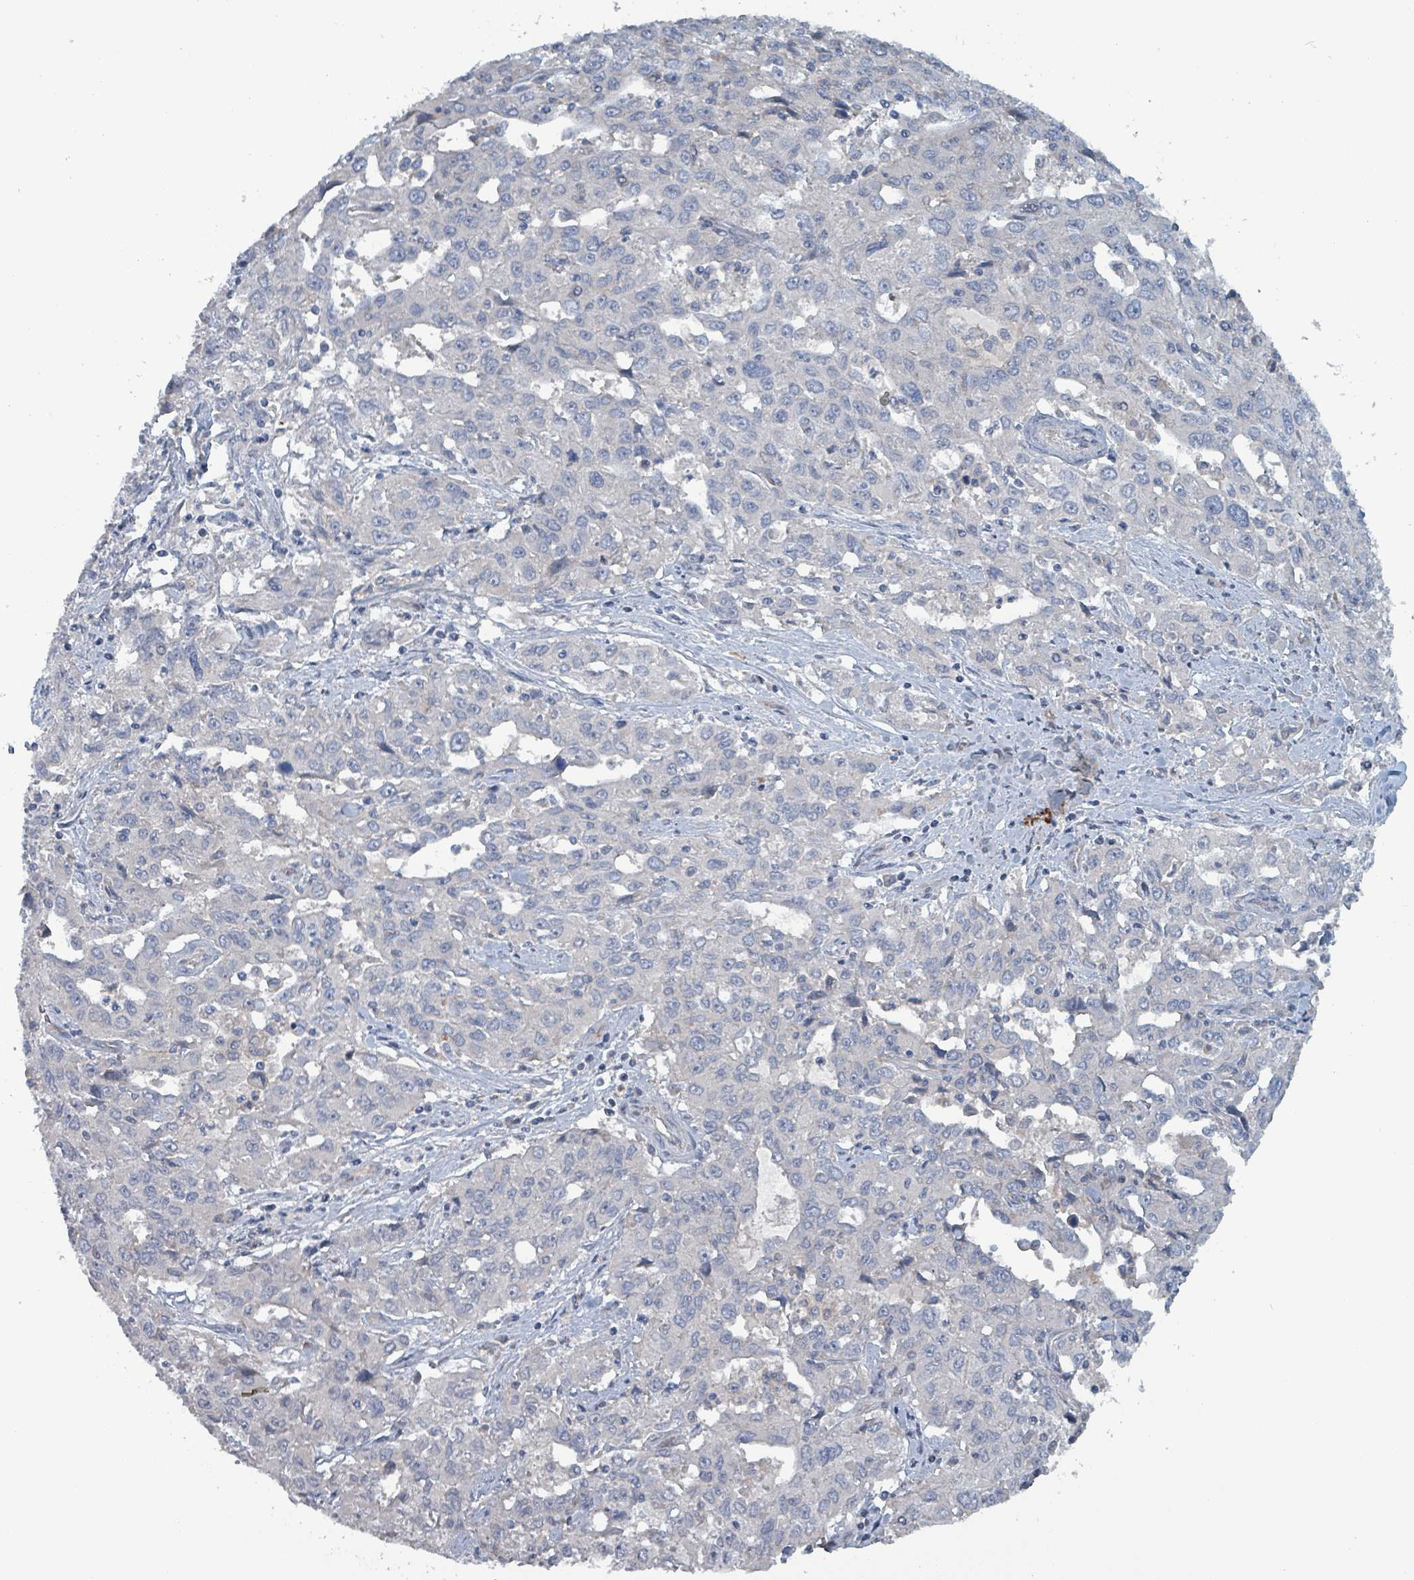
{"staining": {"intensity": "negative", "quantity": "none", "location": "none"}, "tissue": "liver cancer", "cell_type": "Tumor cells", "image_type": "cancer", "snomed": [{"axis": "morphology", "description": "Carcinoma, Hepatocellular, NOS"}, {"axis": "topography", "description": "Liver"}], "caption": "DAB immunohistochemical staining of human hepatocellular carcinoma (liver) reveals no significant staining in tumor cells. (DAB (3,3'-diaminobenzidine) IHC with hematoxylin counter stain).", "gene": "TAAR5", "patient": {"sex": "male", "age": 63}}